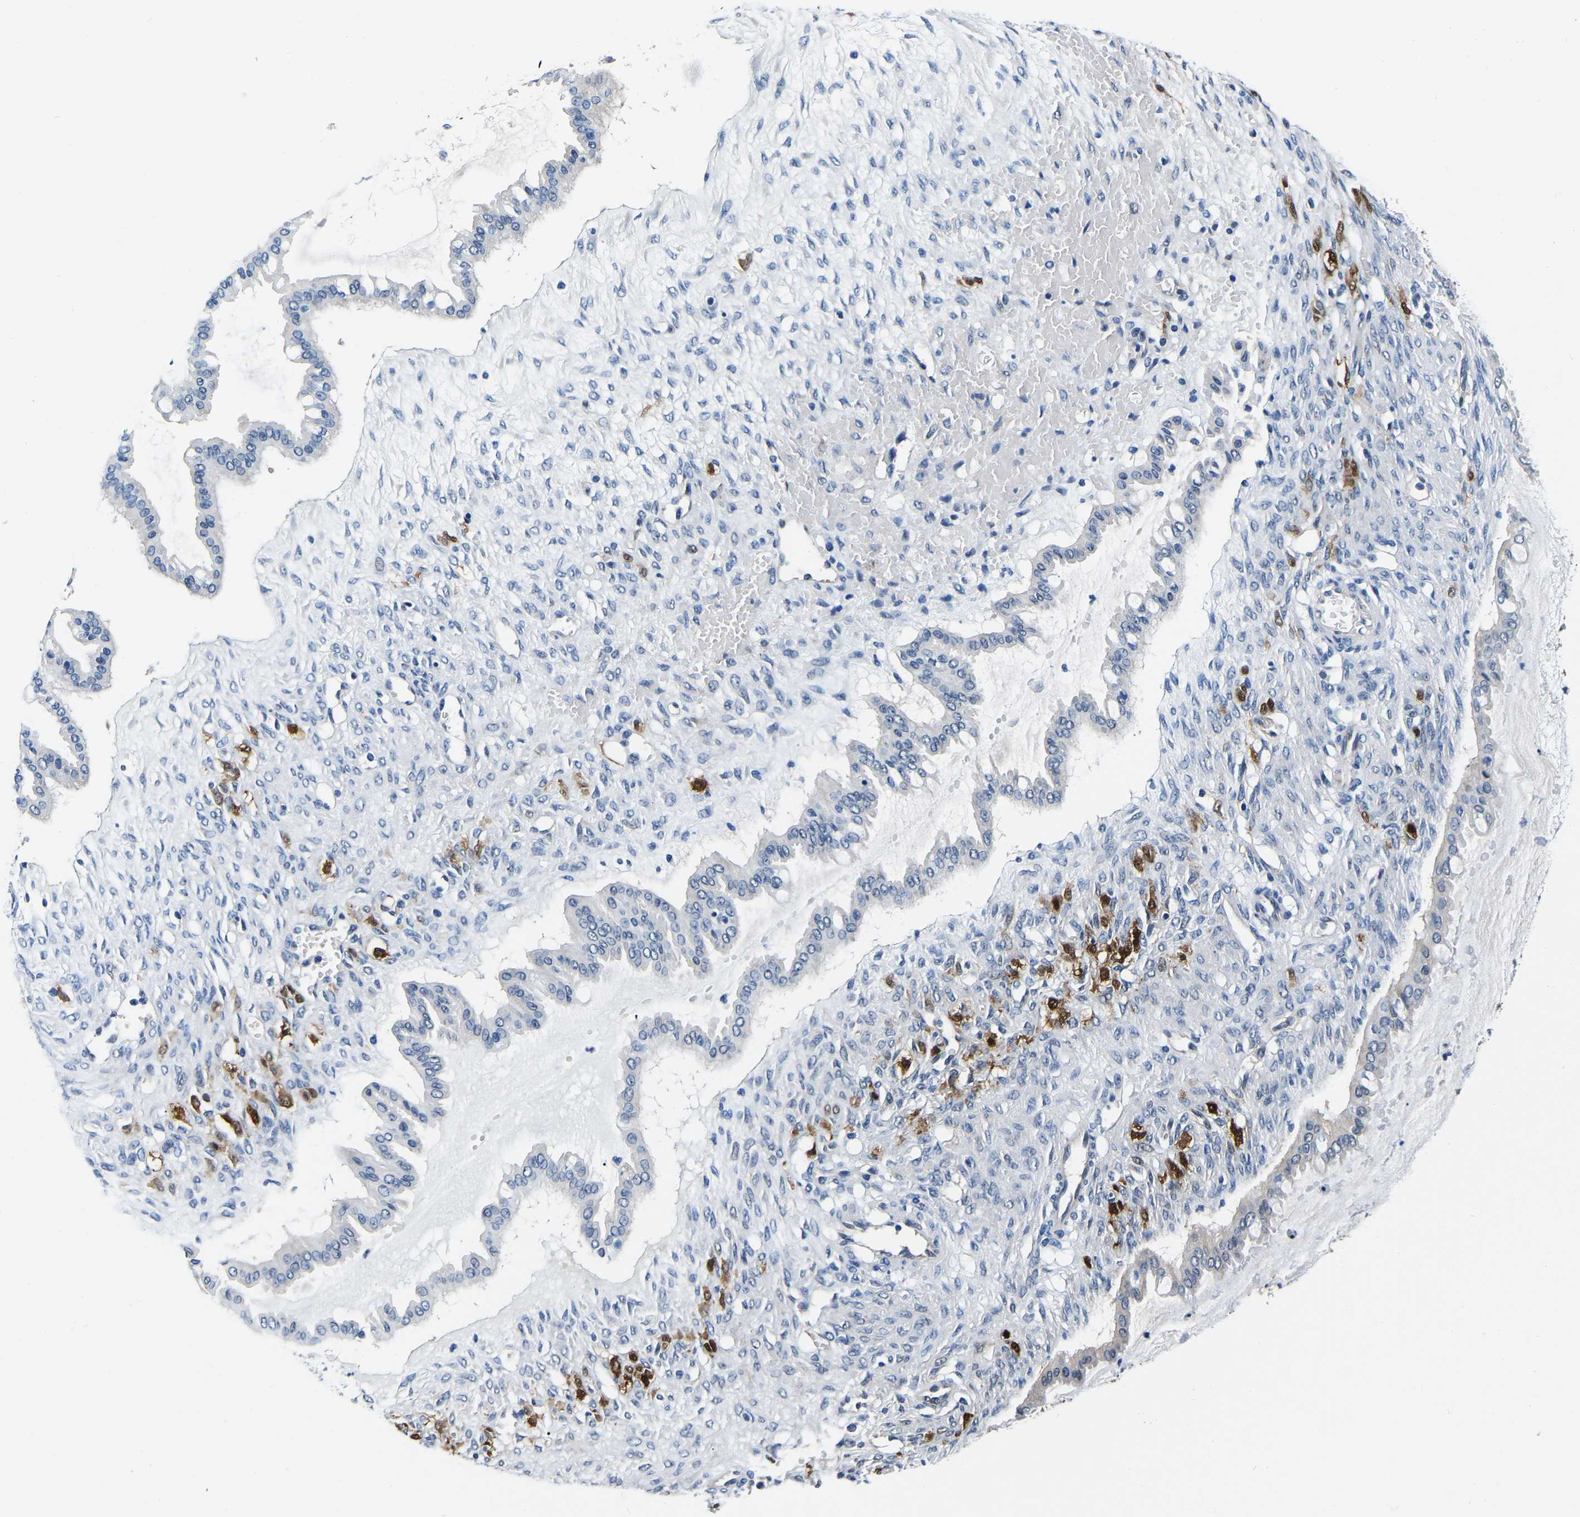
{"staining": {"intensity": "negative", "quantity": "none", "location": "none"}, "tissue": "ovarian cancer", "cell_type": "Tumor cells", "image_type": "cancer", "snomed": [{"axis": "morphology", "description": "Cystadenocarcinoma, mucinous, NOS"}, {"axis": "topography", "description": "Ovary"}], "caption": "Human mucinous cystadenocarcinoma (ovarian) stained for a protein using IHC exhibits no positivity in tumor cells.", "gene": "S100A13", "patient": {"sex": "female", "age": 73}}